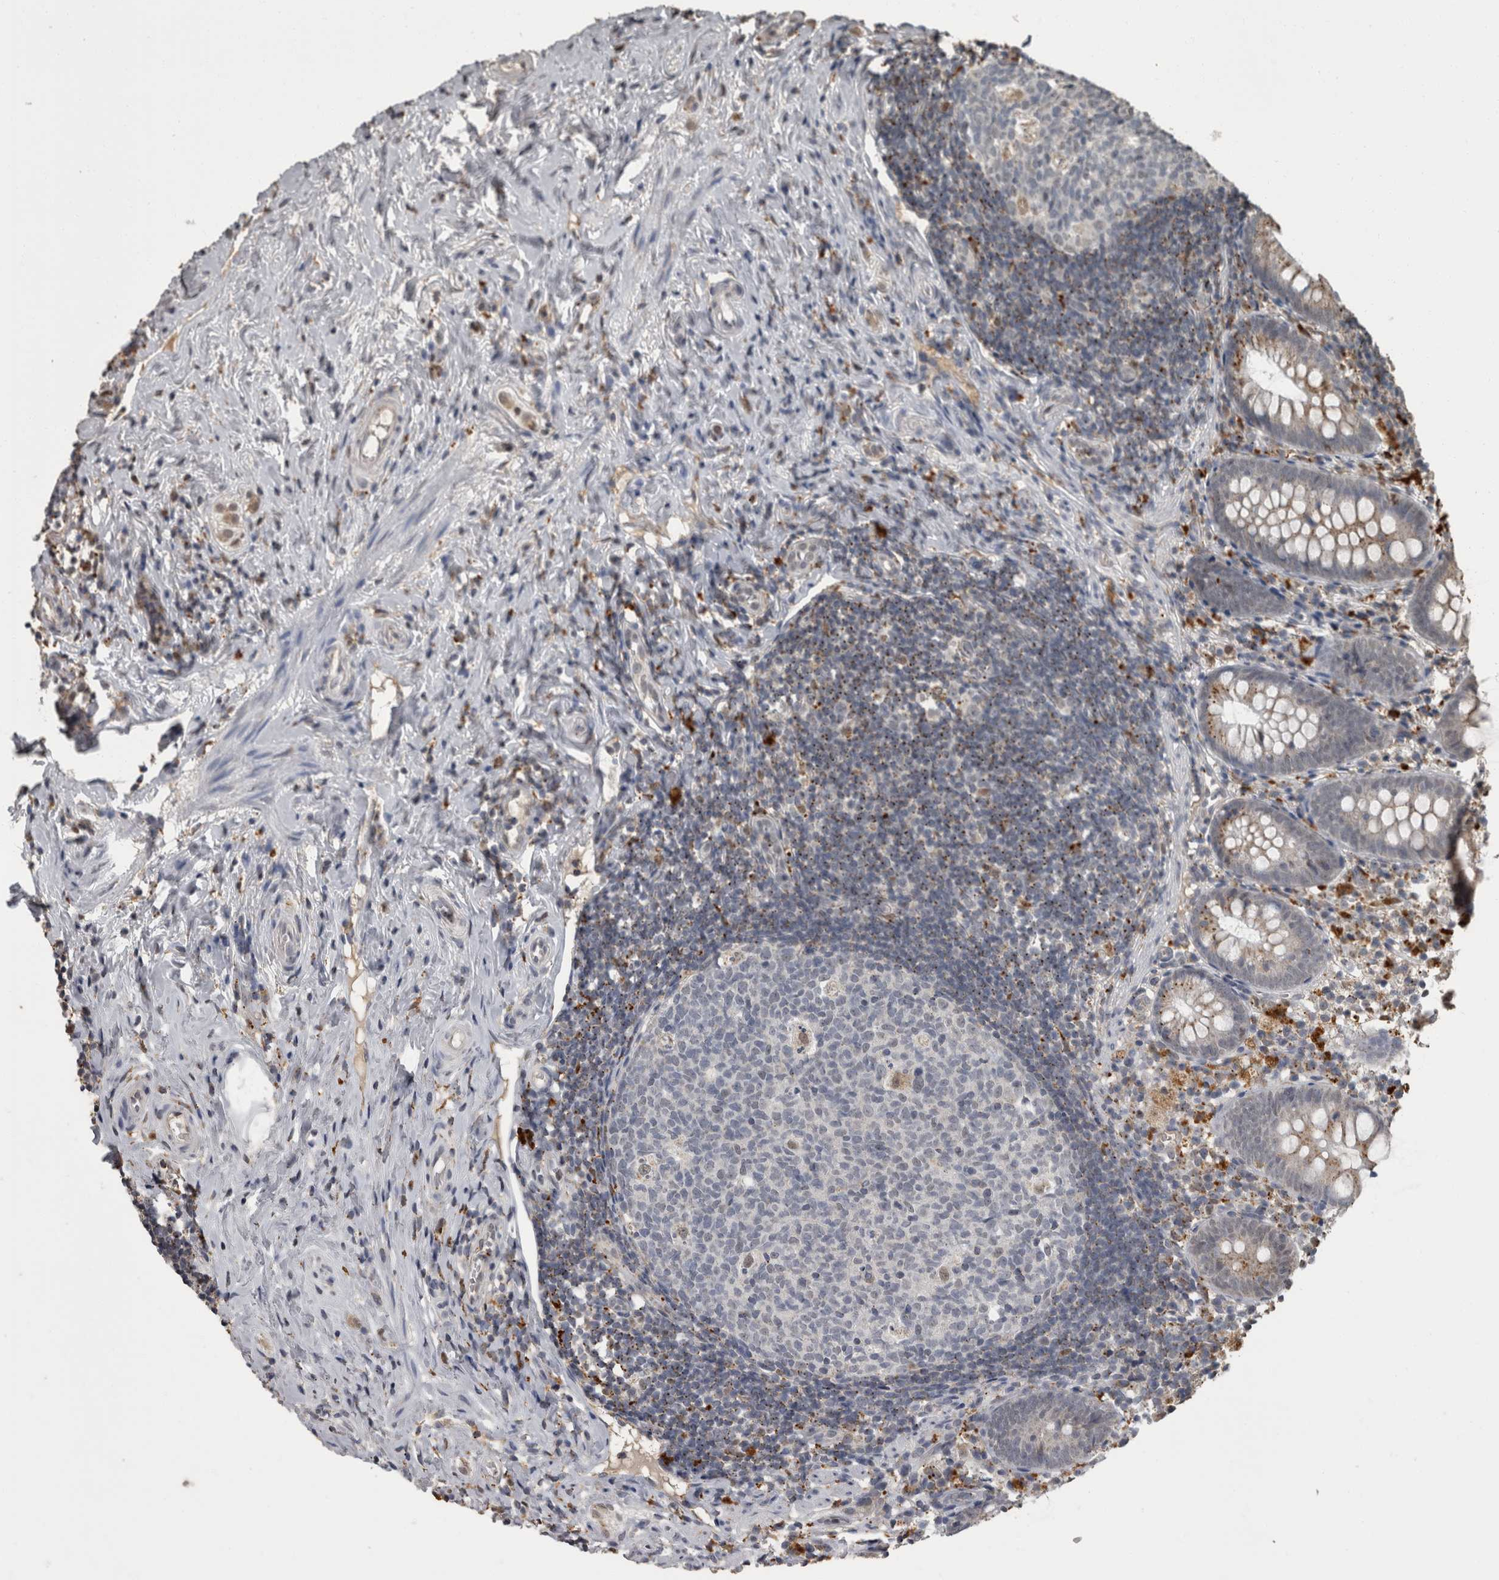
{"staining": {"intensity": "moderate", "quantity": "<25%", "location": "cytoplasmic/membranous"}, "tissue": "appendix", "cell_type": "Glandular cells", "image_type": "normal", "snomed": [{"axis": "morphology", "description": "Normal tissue, NOS"}, {"axis": "topography", "description": "Appendix"}], "caption": "Appendix stained with IHC displays moderate cytoplasmic/membranous staining in approximately <25% of glandular cells. (DAB IHC, brown staining for protein, blue staining for nuclei).", "gene": "NAAA", "patient": {"sex": "female", "age": 20}}